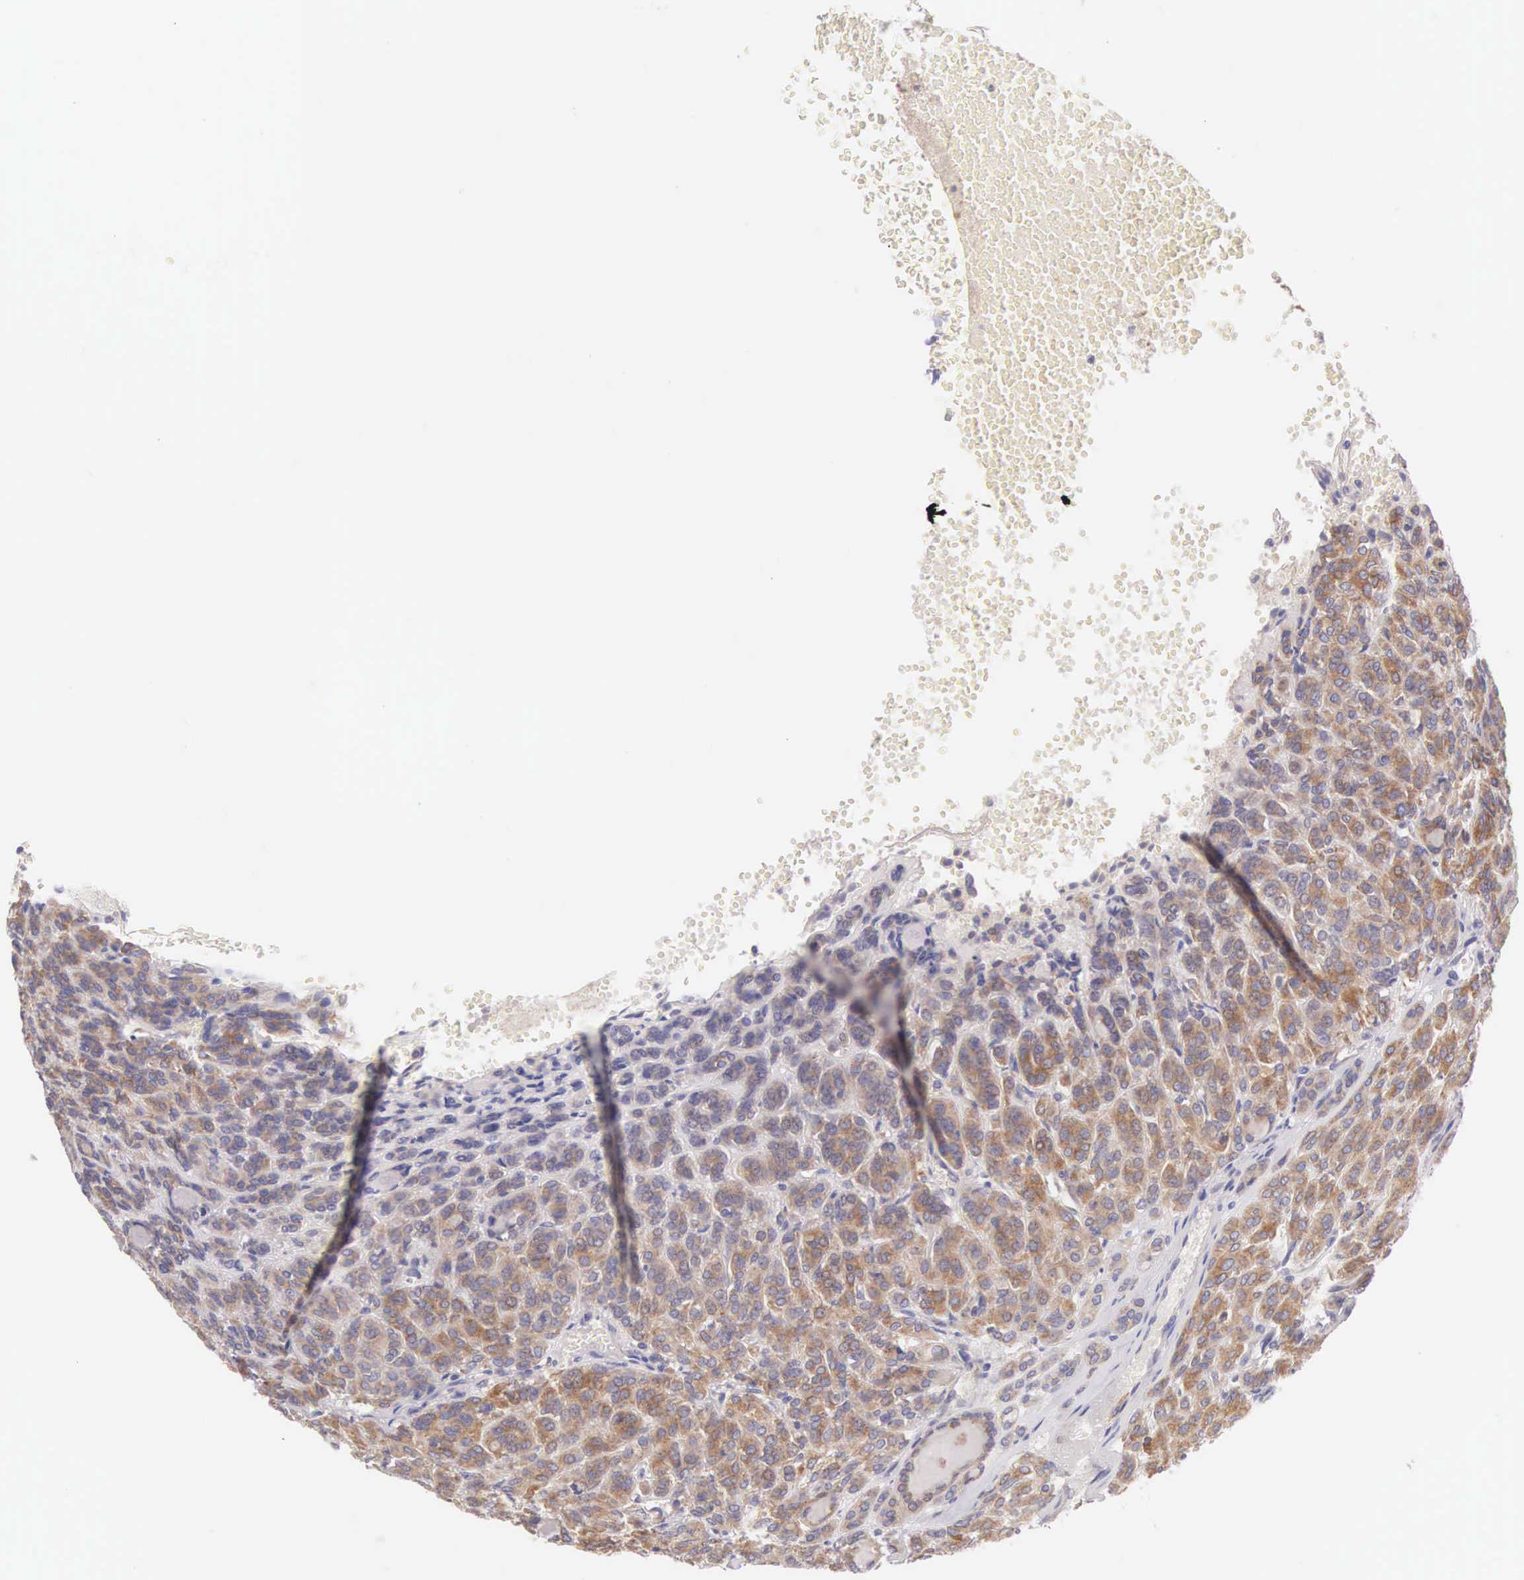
{"staining": {"intensity": "moderate", "quantity": ">75%", "location": "cytoplasmic/membranous"}, "tissue": "thyroid cancer", "cell_type": "Tumor cells", "image_type": "cancer", "snomed": [{"axis": "morphology", "description": "Follicular adenoma carcinoma, NOS"}, {"axis": "topography", "description": "Thyroid gland"}], "caption": "Immunohistochemistry (IHC) staining of thyroid follicular adenoma carcinoma, which shows medium levels of moderate cytoplasmic/membranous expression in approximately >75% of tumor cells indicating moderate cytoplasmic/membranous protein staining. The staining was performed using DAB (3,3'-diaminobenzidine) (brown) for protein detection and nuclei were counterstained in hematoxylin (blue).", "gene": "NSDHL", "patient": {"sex": "female", "age": 71}}